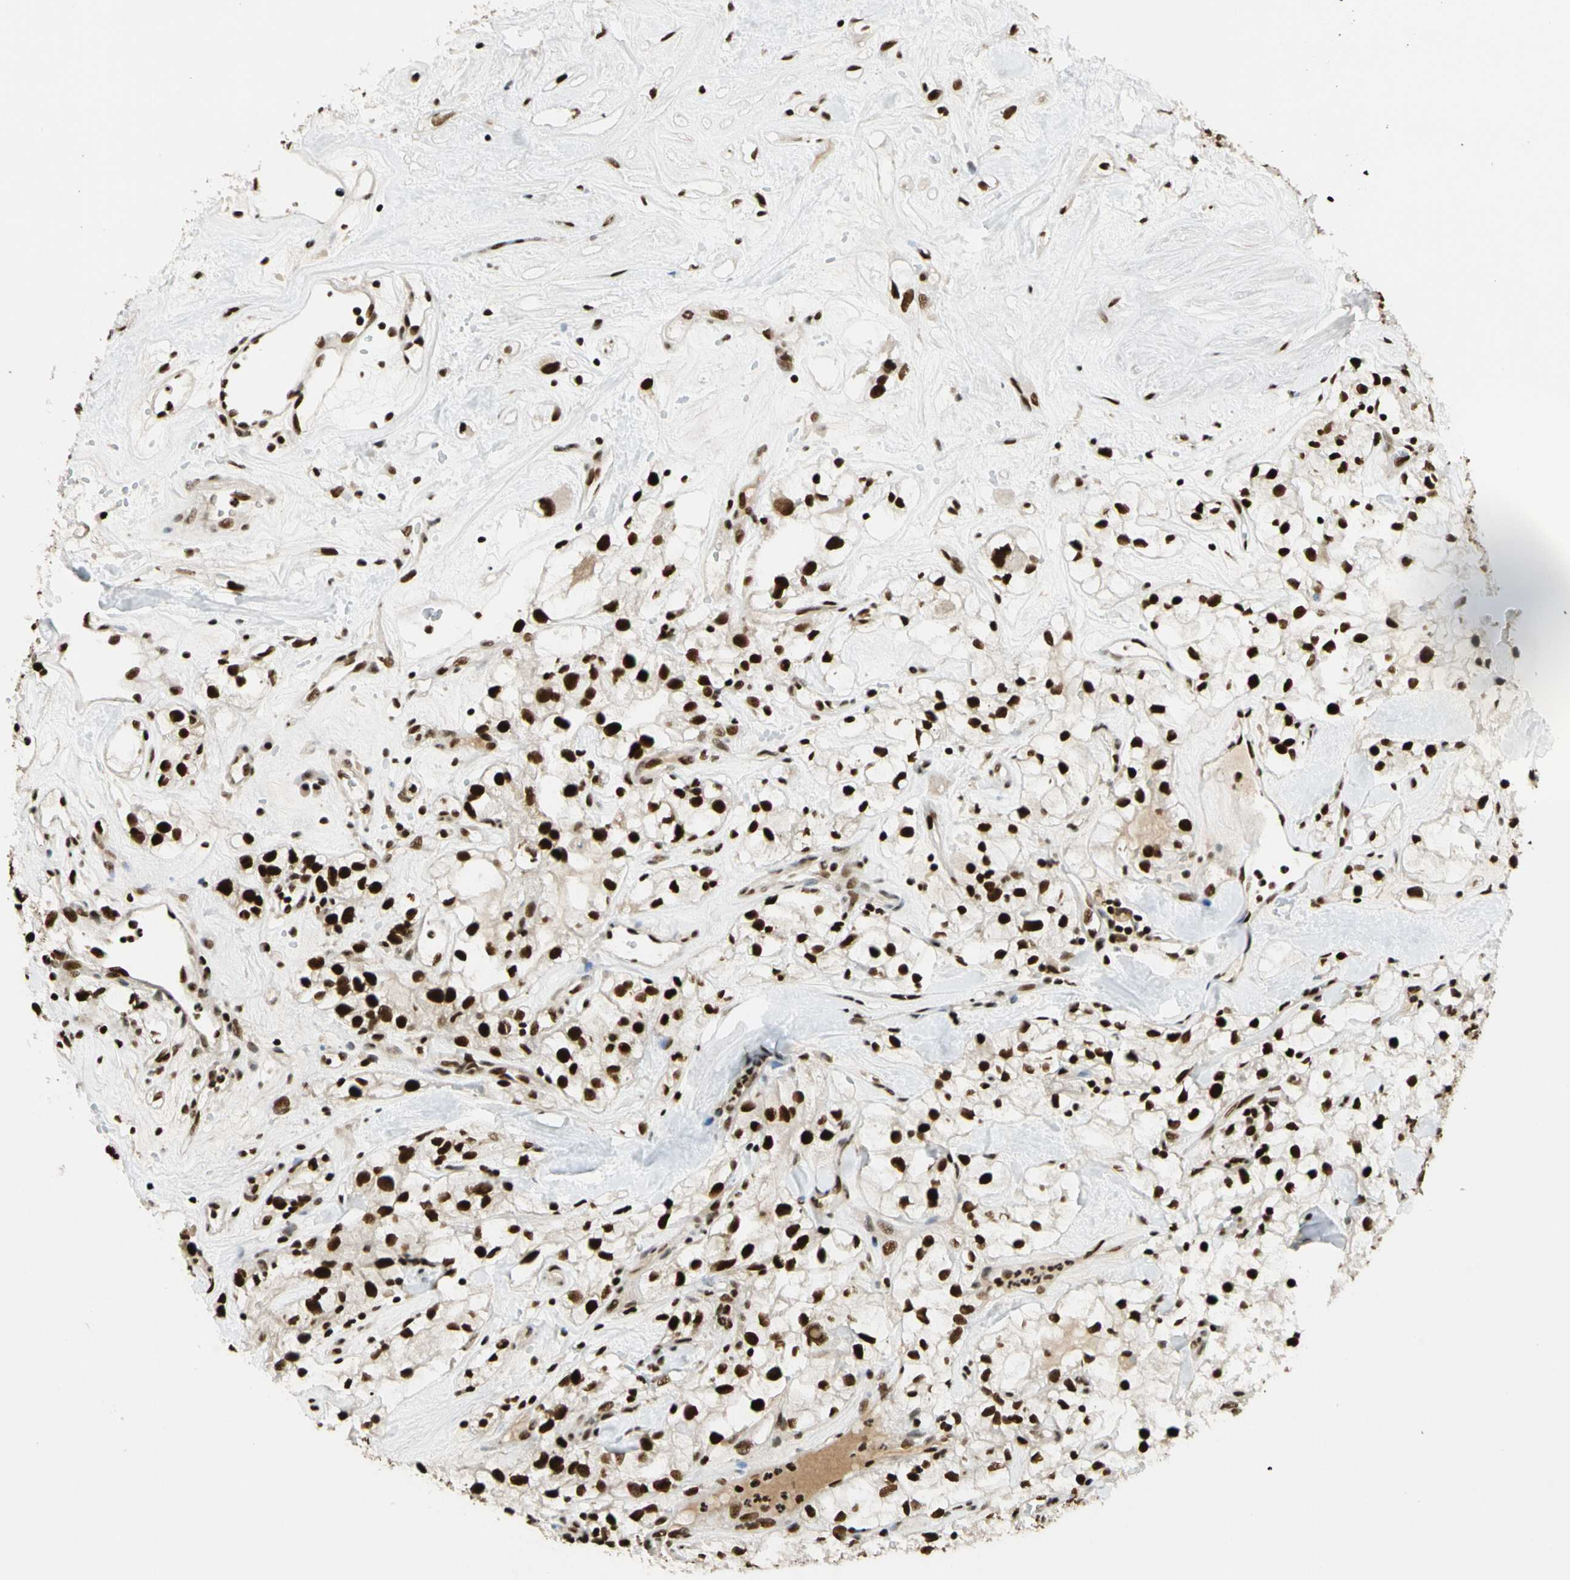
{"staining": {"intensity": "strong", "quantity": ">75%", "location": "nuclear"}, "tissue": "renal cancer", "cell_type": "Tumor cells", "image_type": "cancer", "snomed": [{"axis": "morphology", "description": "Adenocarcinoma, NOS"}, {"axis": "topography", "description": "Kidney"}], "caption": "This is a histology image of immunohistochemistry (IHC) staining of adenocarcinoma (renal), which shows strong staining in the nuclear of tumor cells.", "gene": "CDK12", "patient": {"sex": "female", "age": 60}}